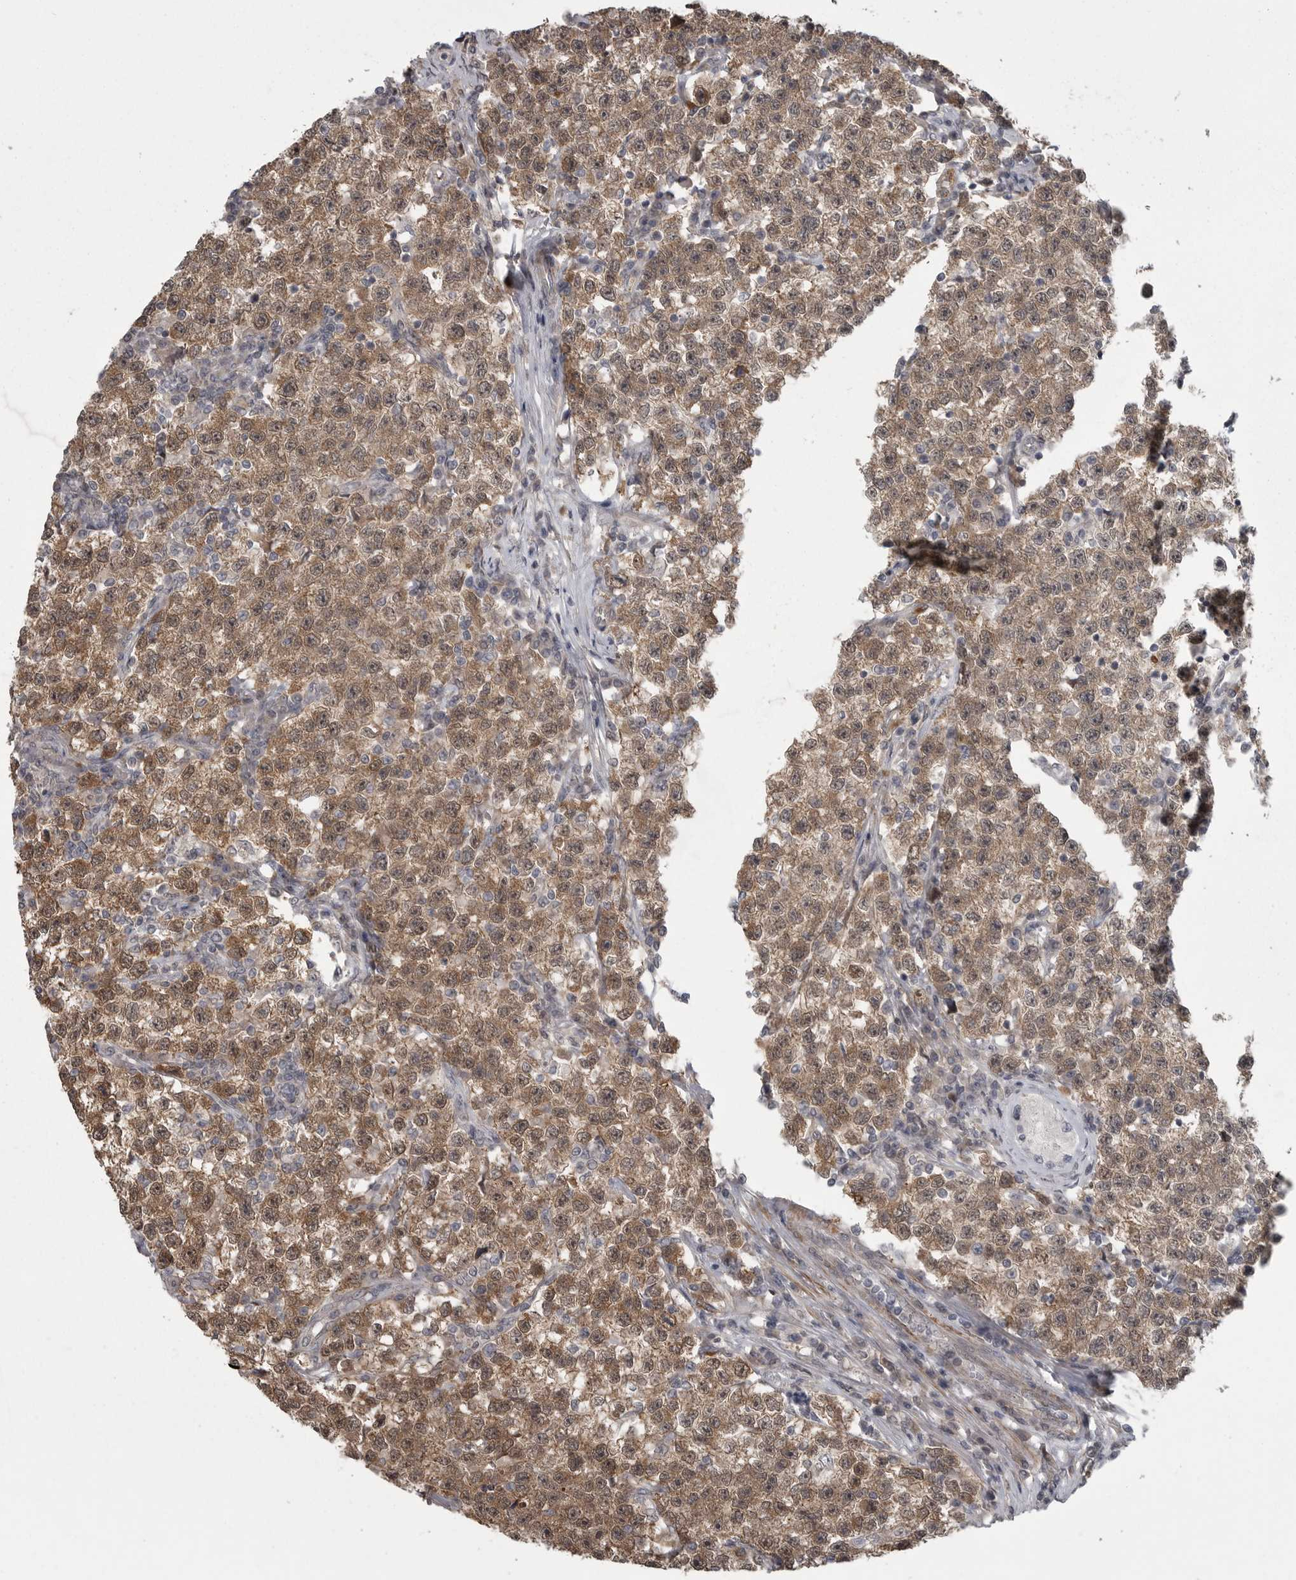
{"staining": {"intensity": "moderate", "quantity": ">75%", "location": "cytoplasmic/membranous"}, "tissue": "testis cancer", "cell_type": "Tumor cells", "image_type": "cancer", "snomed": [{"axis": "morphology", "description": "Seminoma, NOS"}, {"axis": "topography", "description": "Testis"}], "caption": "Testis cancer (seminoma) stained with a protein marker demonstrates moderate staining in tumor cells.", "gene": "PPP1R9A", "patient": {"sex": "male", "age": 22}}